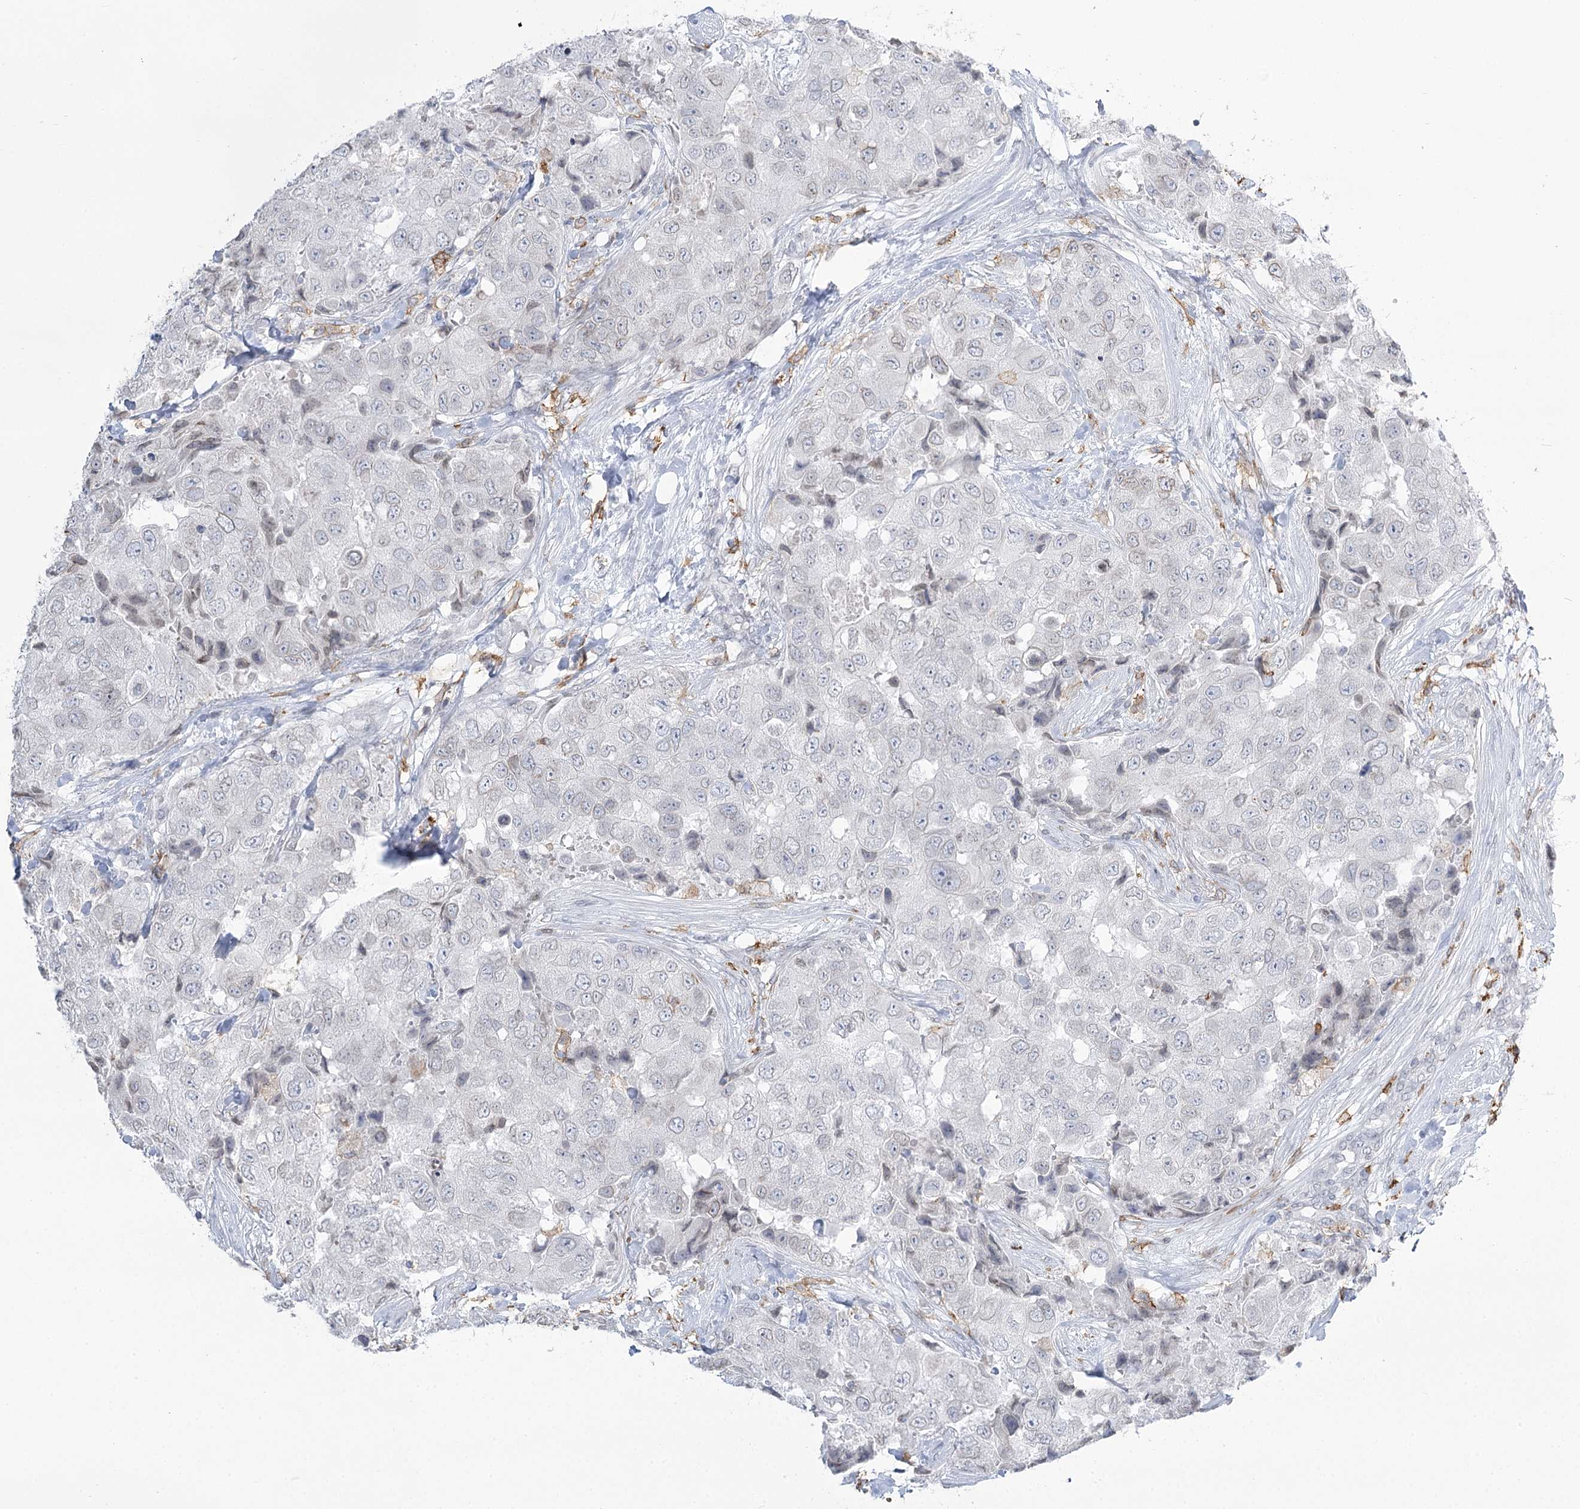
{"staining": {"intensity": "negative", "quantity": "none", "location": "none"}, "tissue": "breast cancer", "cell_type": "Tumor cells", "image_type": "cancer", "snomed": [{"axis": "morphology", "description": "Duct carcinoma"}, {"axis": "topography", "description": "Breast"}], "caption": "The immunohistochemistry image has no significant positivity in tumor cells of breast cancer (intraductal carcinoma) tissue.", "gene": "C11orf1", "patient": {"sex": "female", "age": 62}}